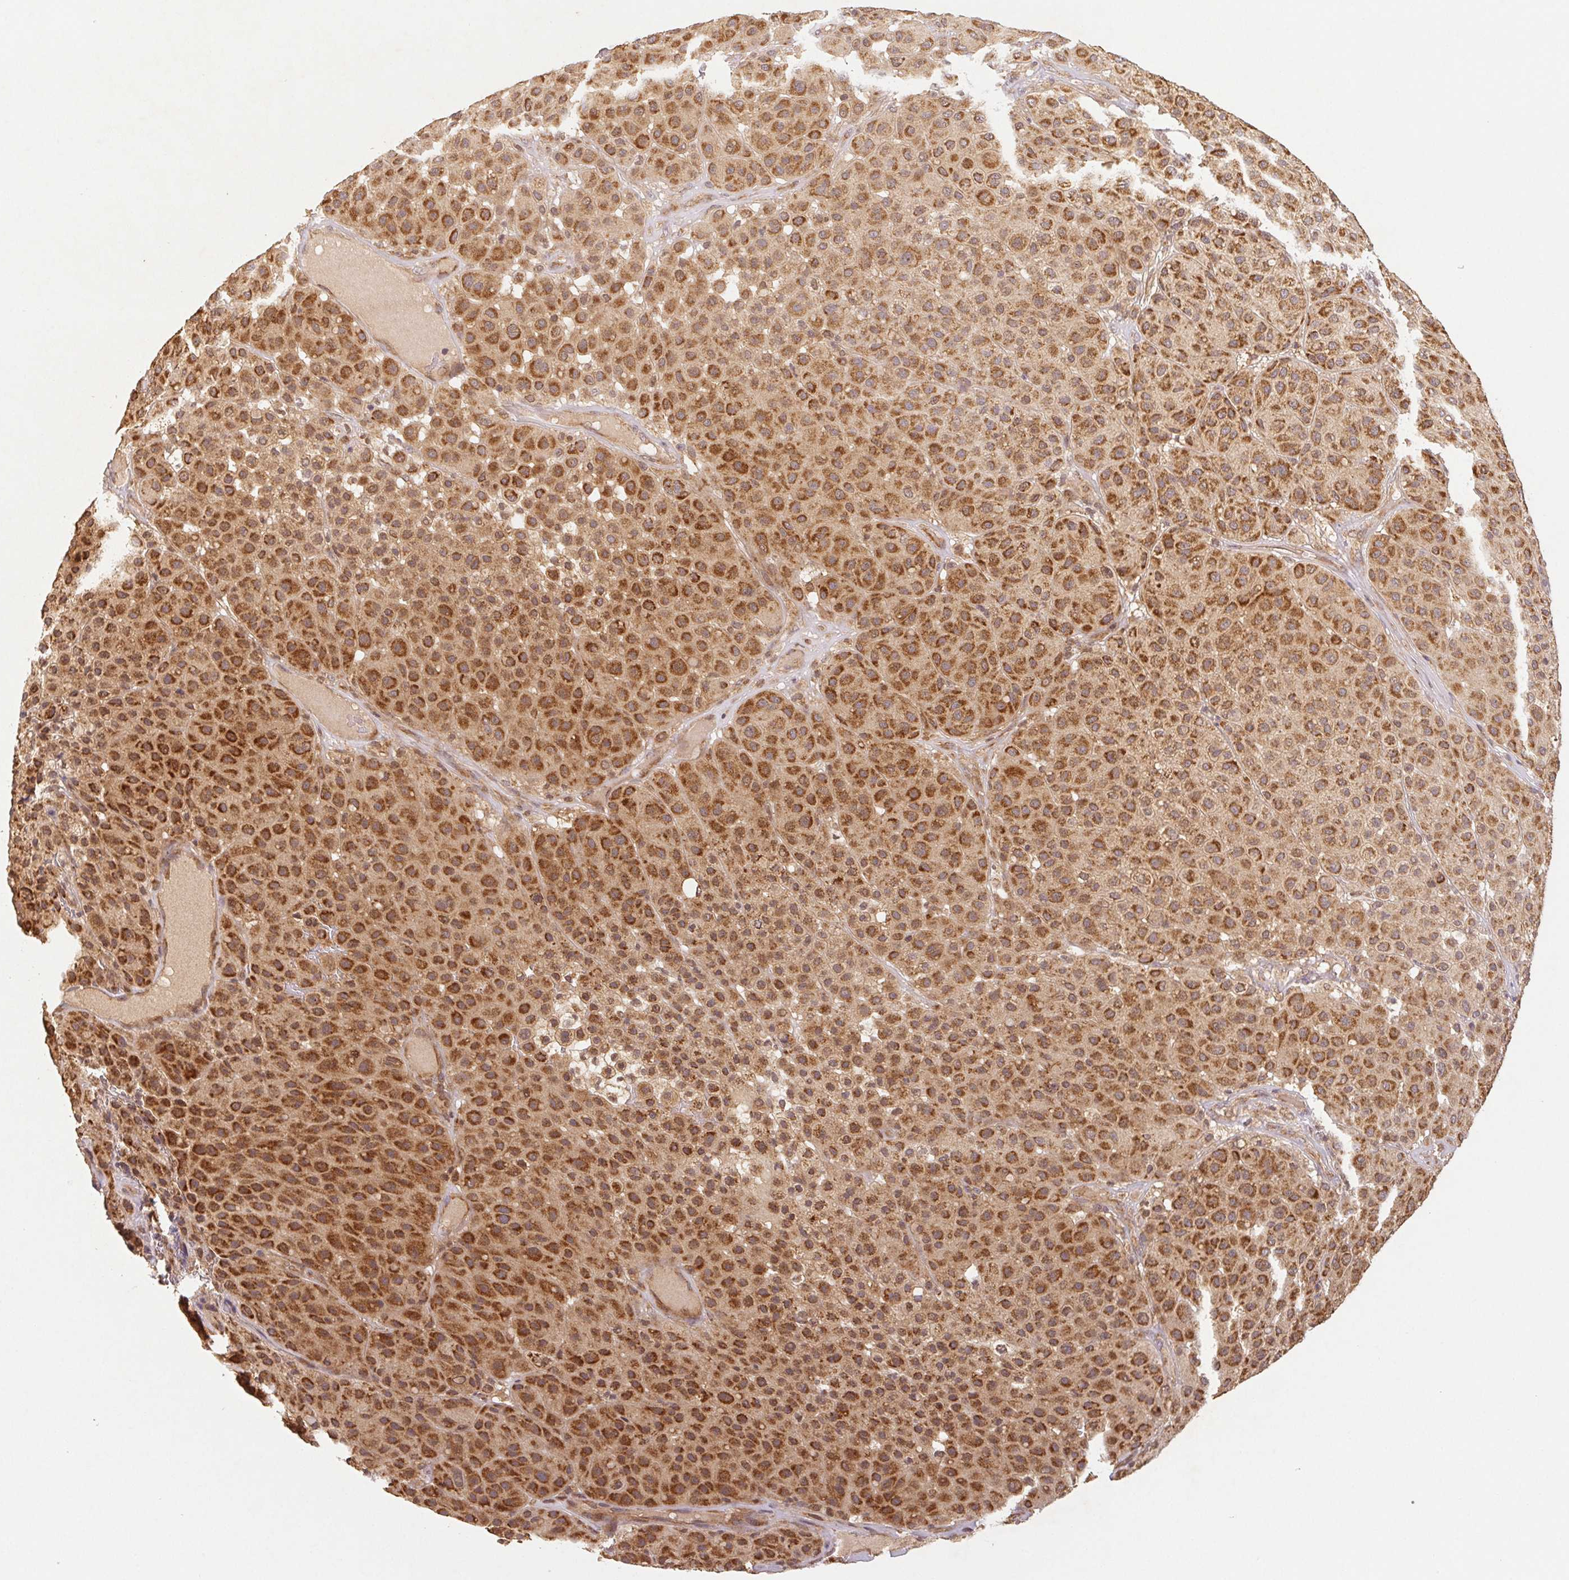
{"staining": {"intensity": "strong", "quantity": ">75%", "location": "cytoplasmic/membranous"}, "tissue": "melanoma", "cell_type": "Tumor cells", "image_type": "cancer", "snomed": [{"axis": "morphology", "description": "Malignant melanoma, Metastatic site"}, {"axis": "topography", "description": "Smooth muscle"}], "caption": "A brown stain labels strong cytoplasmic/membranous positivity of a protein in melanoma tumor cells.", "gene": "MTHFD1", "patient": {"sex": "male", "age": 41}}